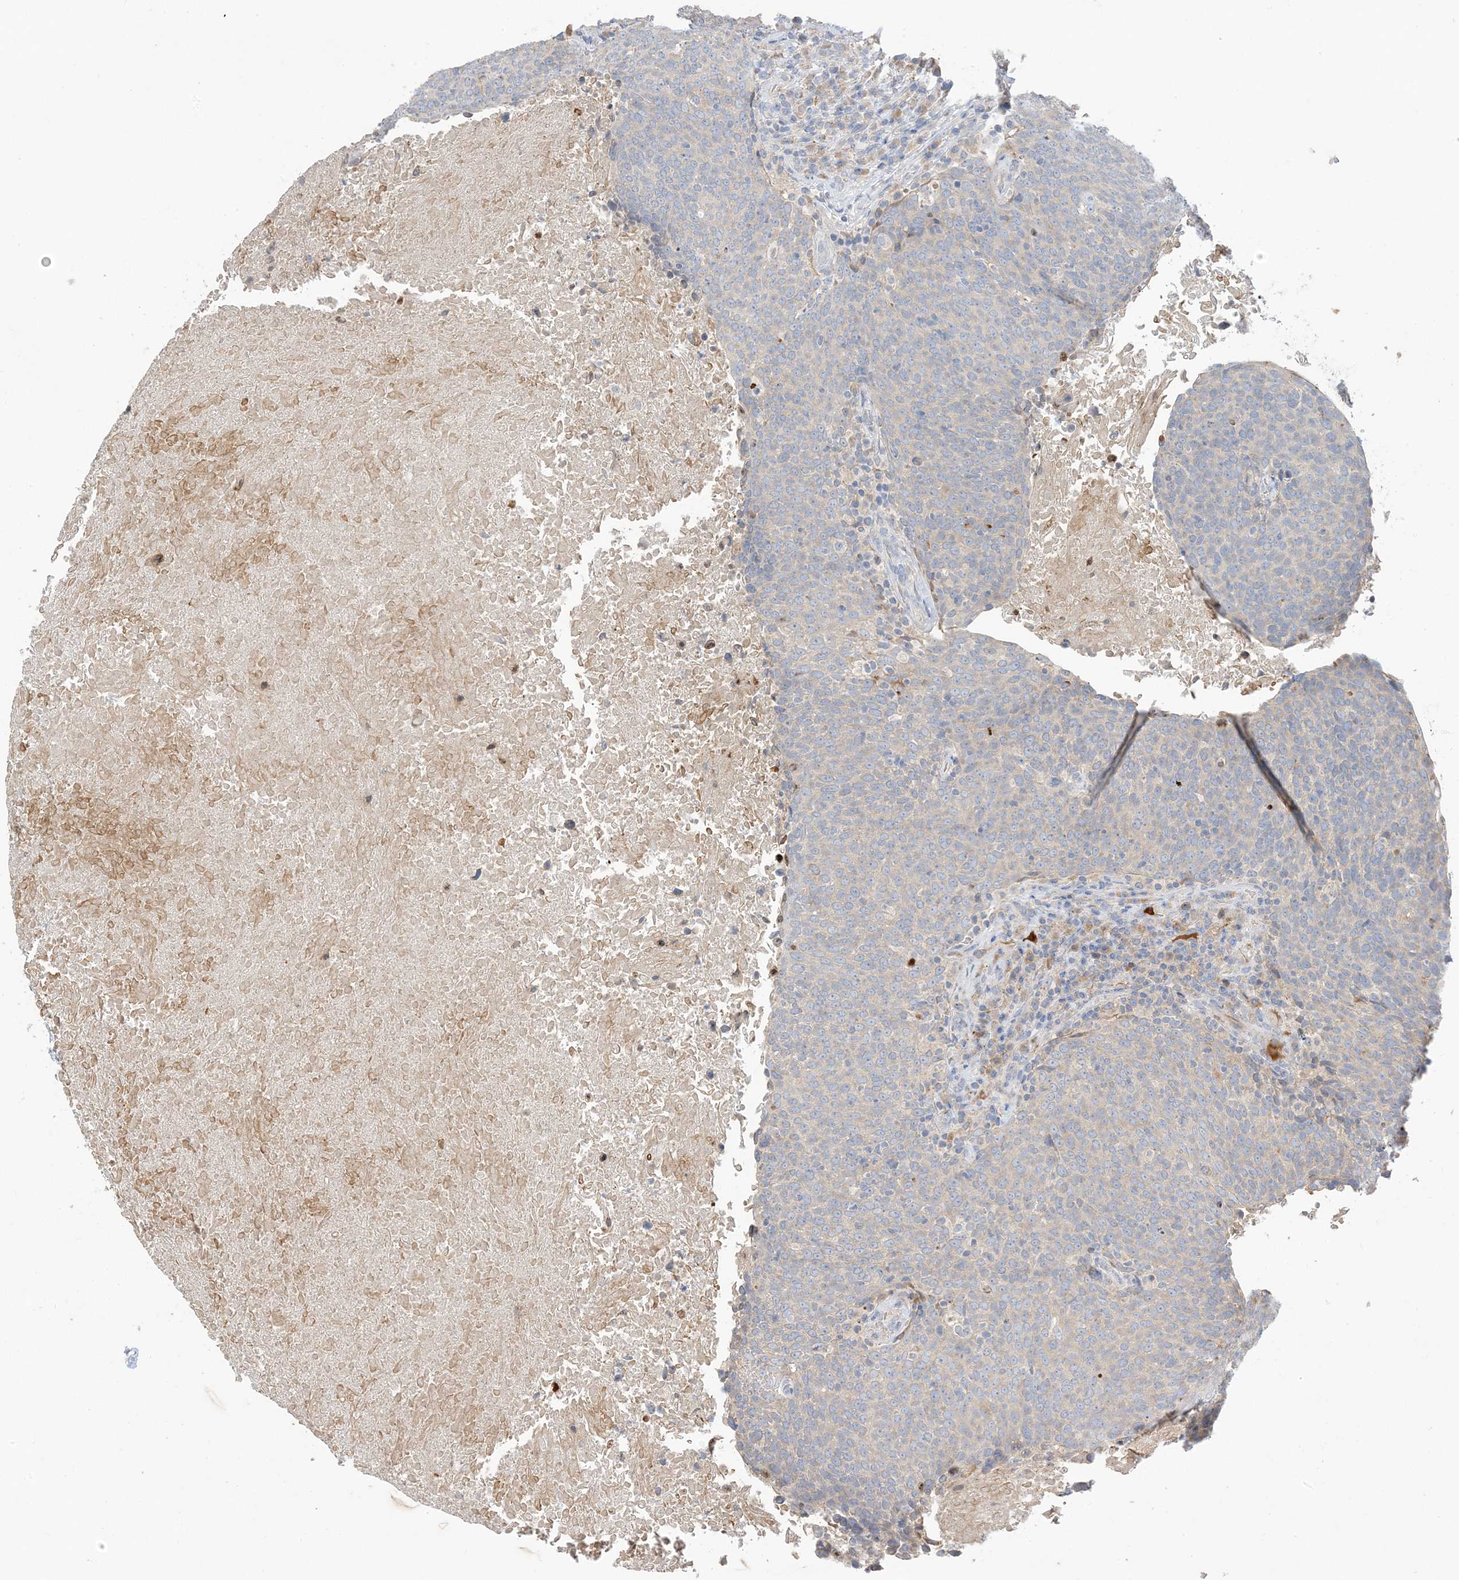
{"staining": {"intensity": "negative", "quantity": "none", "location": "none"}, "tissue": "head and neck cancer", "cell_type": "Tumor cells", "image_type": "cancer", "snomed": [{"axis": "morphology", "description": "Squamous cell carcinoma, NOS"}, {"axis": "morphology", "description": "Squamous cell carcinoma, metastatic, NOS"}, {"axis": "topography", "description": "Lymph node"}, {"axis": "topography", "description": "Head-Neck"}], "caption": "Head and neck squamous cell carcinoma stained for a protein using immunohistochemistry reveals no expression tumor cells.", "gene": "DPP9", "patient": {"sex": "male", "age": 62}}